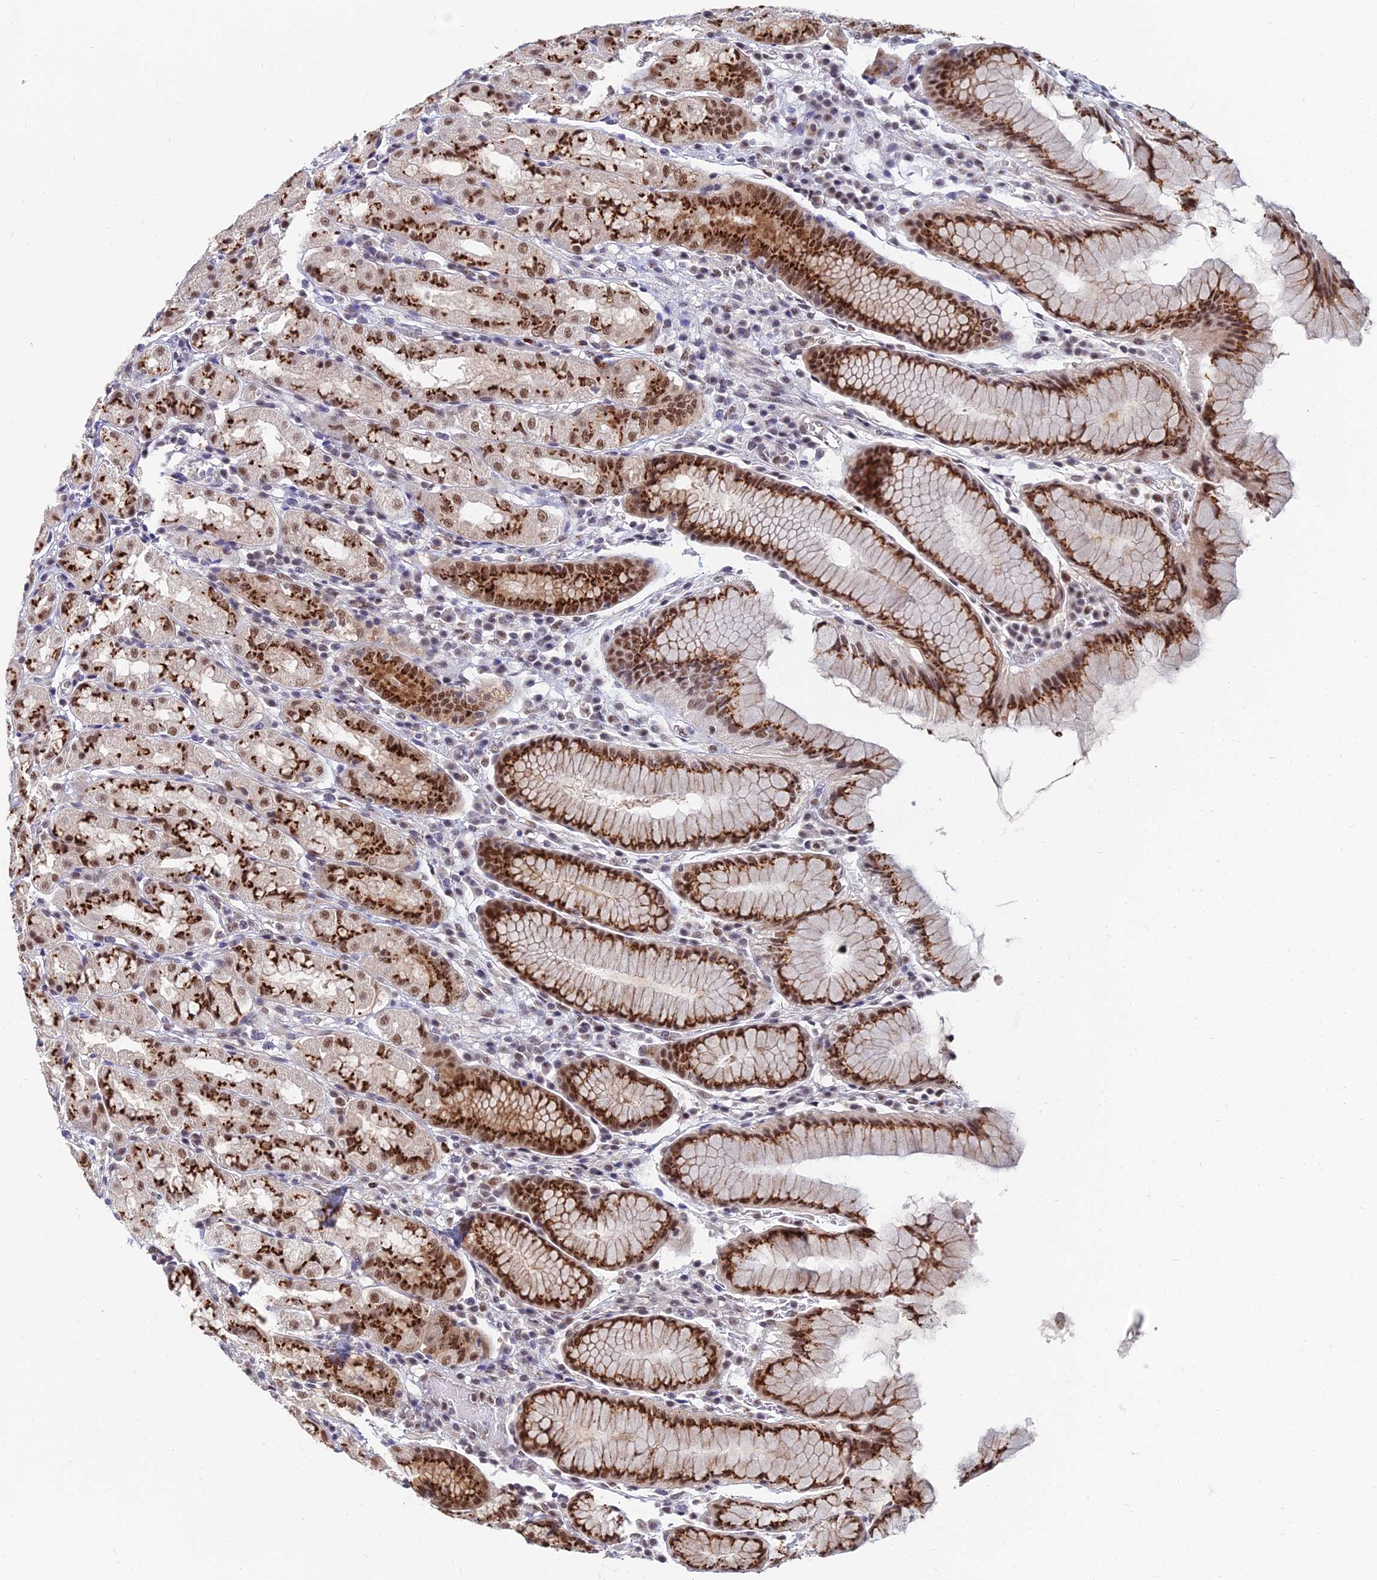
{"staining": {"intensity": "strong", "quantity": ">75%", "location": "cytoplasmic/membranous,nuclear"}, "tissue": "stomach", "cell_type": "Glandular cells", "image_type": "normal", "snomed": [{"axis": "morphology", "description": "Normal tissue, NOS"}, {"axis": "topography", "description": "Stomach, lower"}], "caption": "Immunohistochemistry (IHC) photomicrograph of normal stomach stained for a protein (brown), which exhibits high levels of strong cytoplasmic/membranous,nuclear staining in approximately >75% of glandular cells.", "gene": "THOC3", "patient": {"sex": "female", "age": 56}}